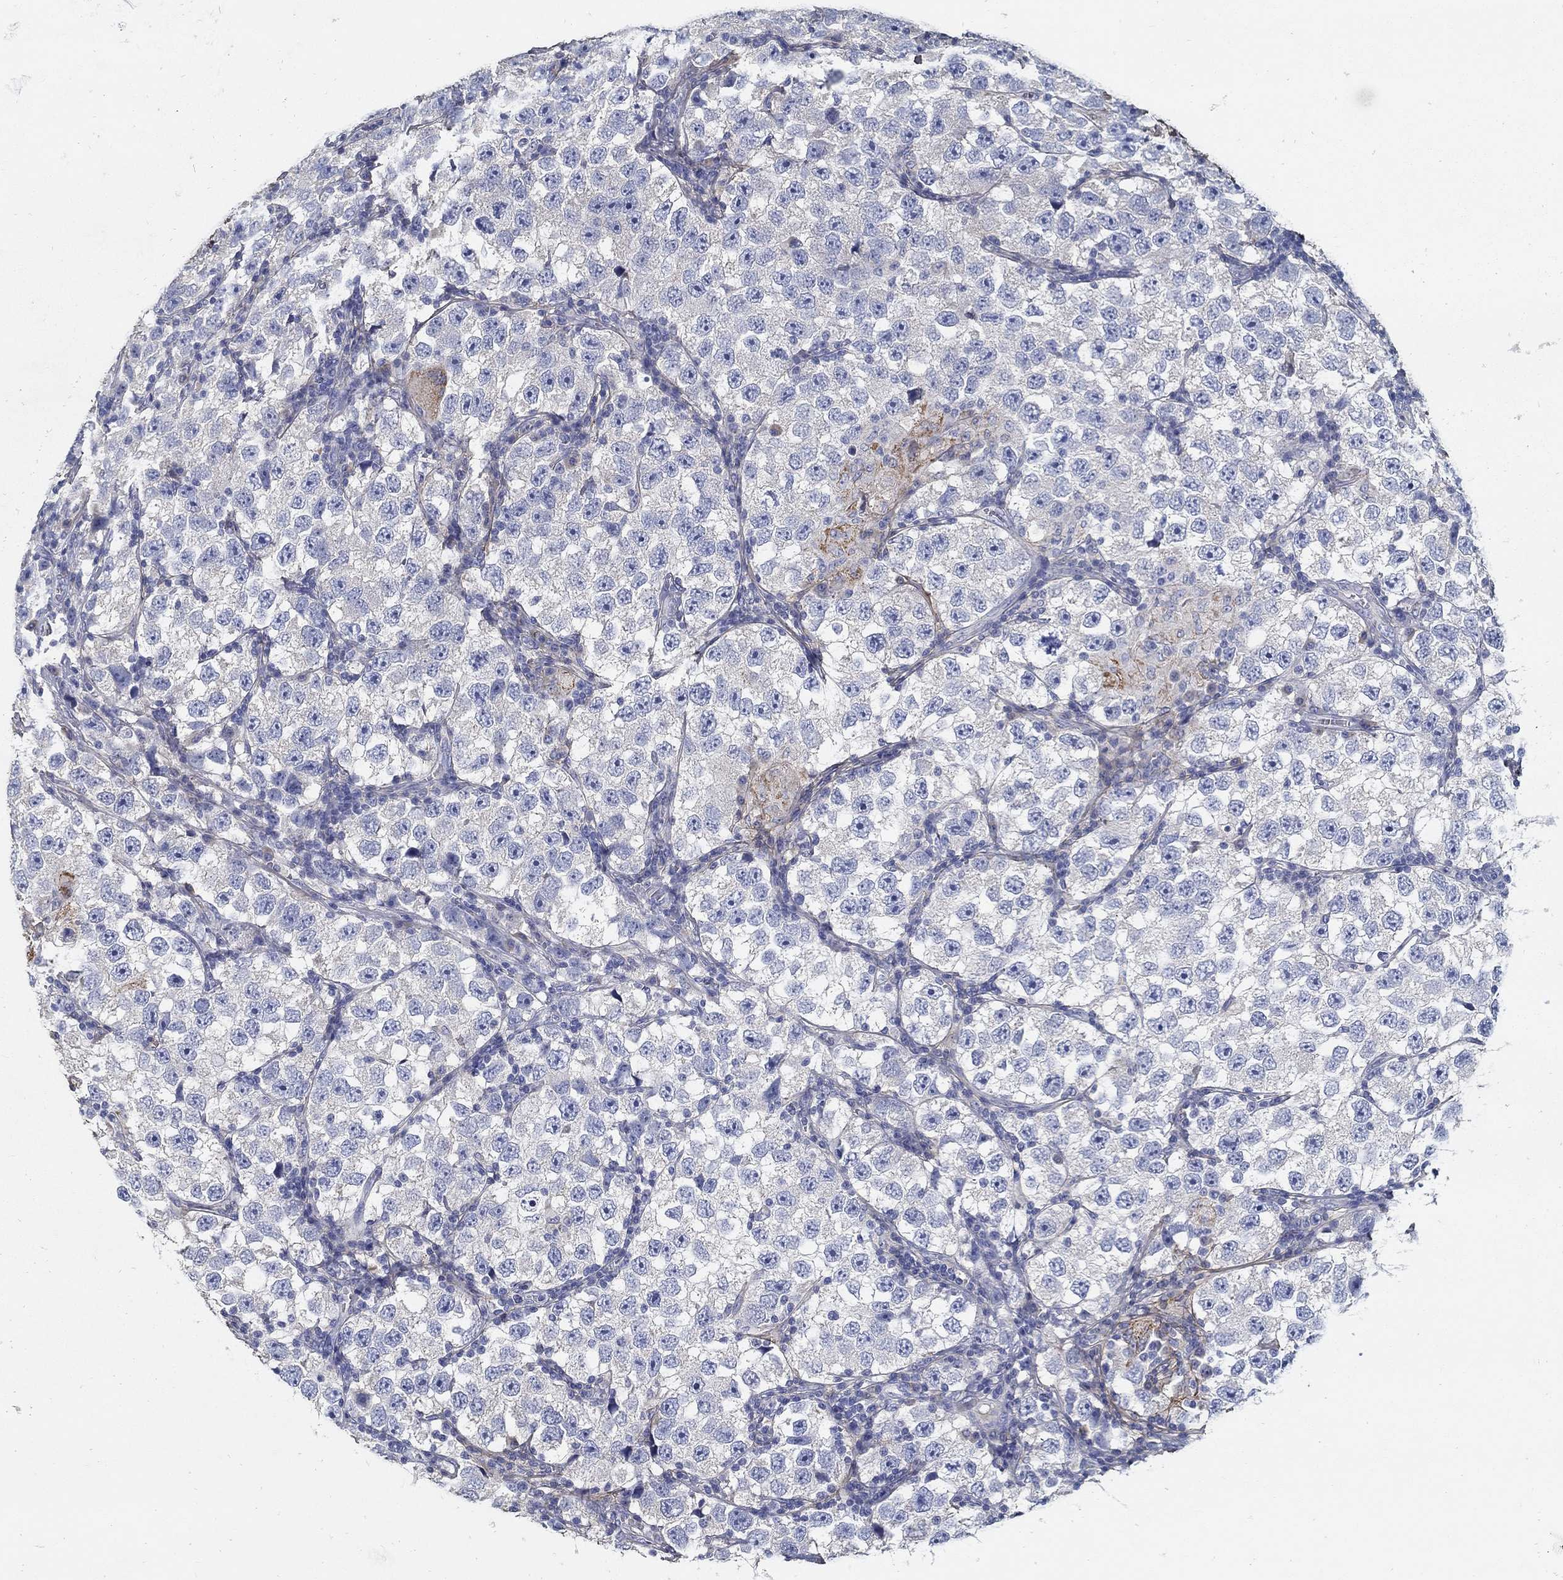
{"staining": {"intensity": "negative", "quantity": "none", "location": "none"}, "tissue": "testis cancer", "cell_type": "Tumor cells", "image_type": "cancer", "snomed": [{"axis": "morphology", "description": "Seminoma, NOS"}, {"axis": "topography", "description": "Testis"}], "caption": "Testis cancer (seminoma) stained for a protein using immunohistochemistry (IHC) shows no staining tumor cells.", "gene": "TGFBI", "patient": {"sex": "male", "age": 26}}